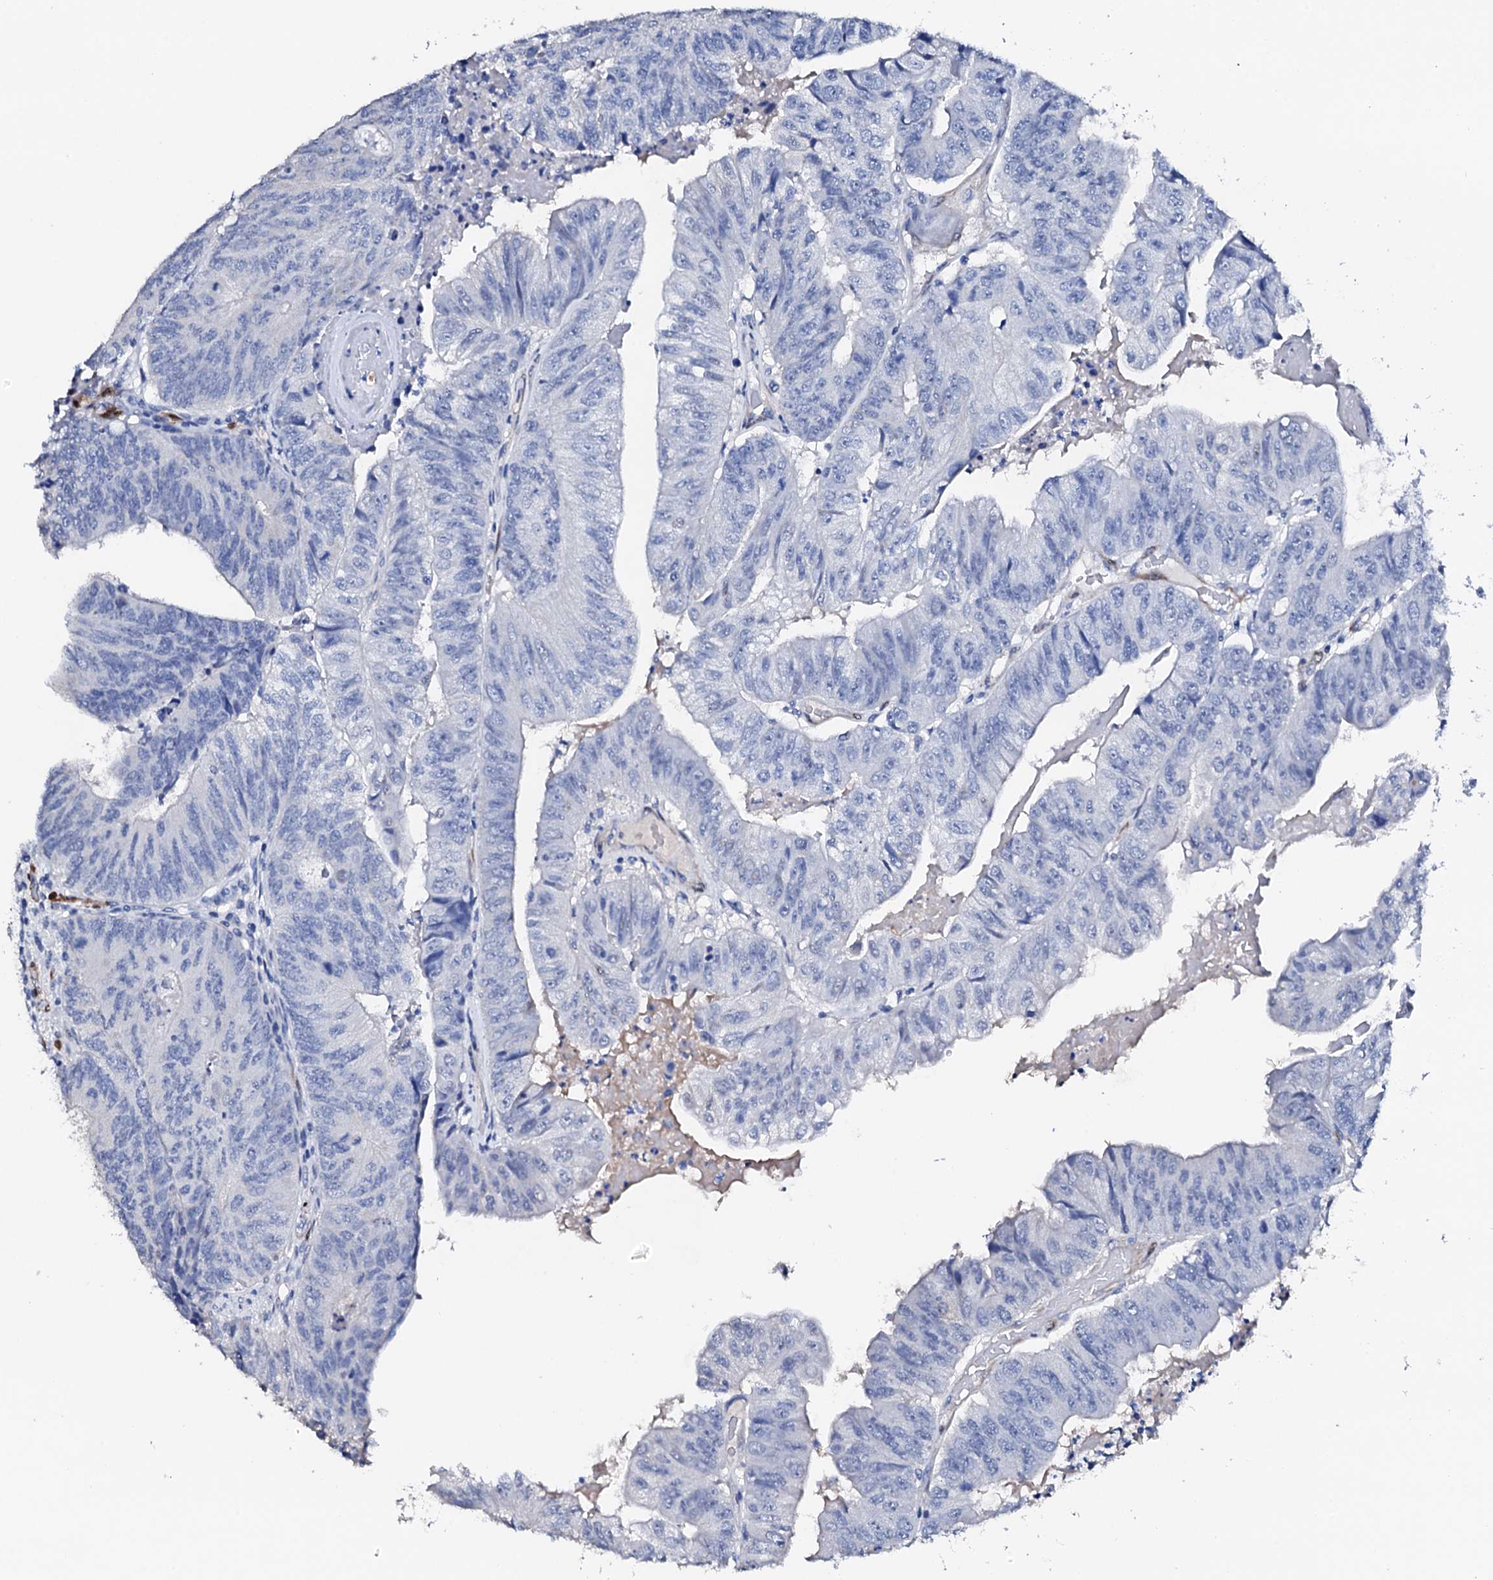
{"staining": {"intensity": "negative", "quantity": "none", "location": "none"}, "tissue": "colorectal cancer", "cell_type": "Tumor cells", "image_type": "cancer", "snomed": [{"axis": "morphology", "description": "Adenocarcinoma, NOS"}, {"axis": "topography", "description": "Colon"}], "caption": "High power microscopy histopathology image of an IHC photomicrograph of colorectal cancer, revealing no significant expression in tumor cells.", "gene": "NRIP2", "patient": {"sex": "female", "age": 67}}